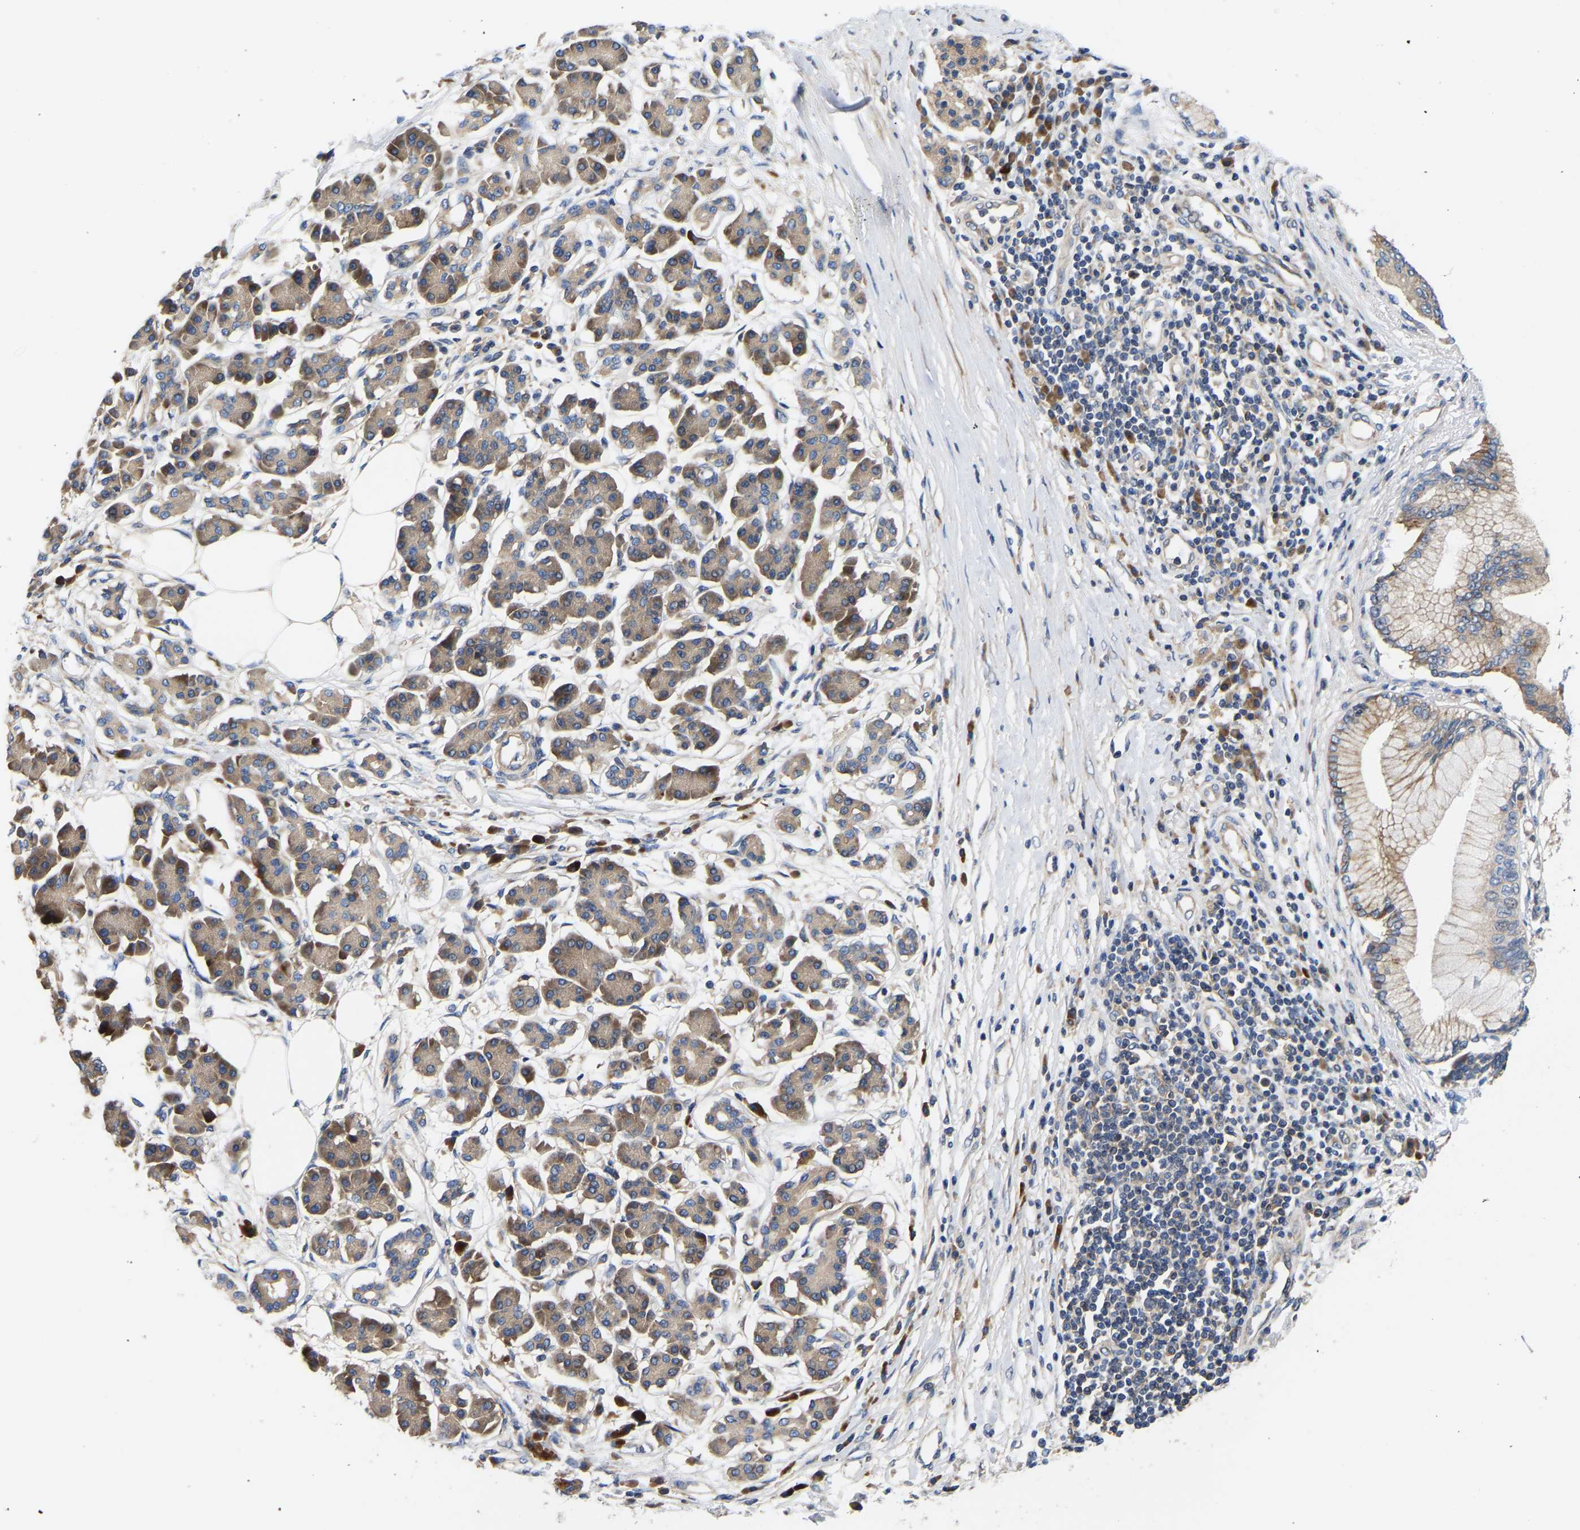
{"staining": {"intensity": "weak", "quantity": ">75%", "location": "cytoplasmic/membranous"}, "tissue": "pancreatic cancer", "cell_type": "Tumor cells", "image_type": "cancer", "snomed": [{"axis": "morphology", "description": "Adenocarcinoma, NOS"}, {"axis": "topography", "description": "Pancreas"}], "caption": "The image displays immunohistochemical staining of pancreatic cancer. There is weak cytoplasmic/membranous positivity is identified in about >75% of tumor cells.", "gene": "AIMP2", "patient": {"sex": "male", "age": 77}}